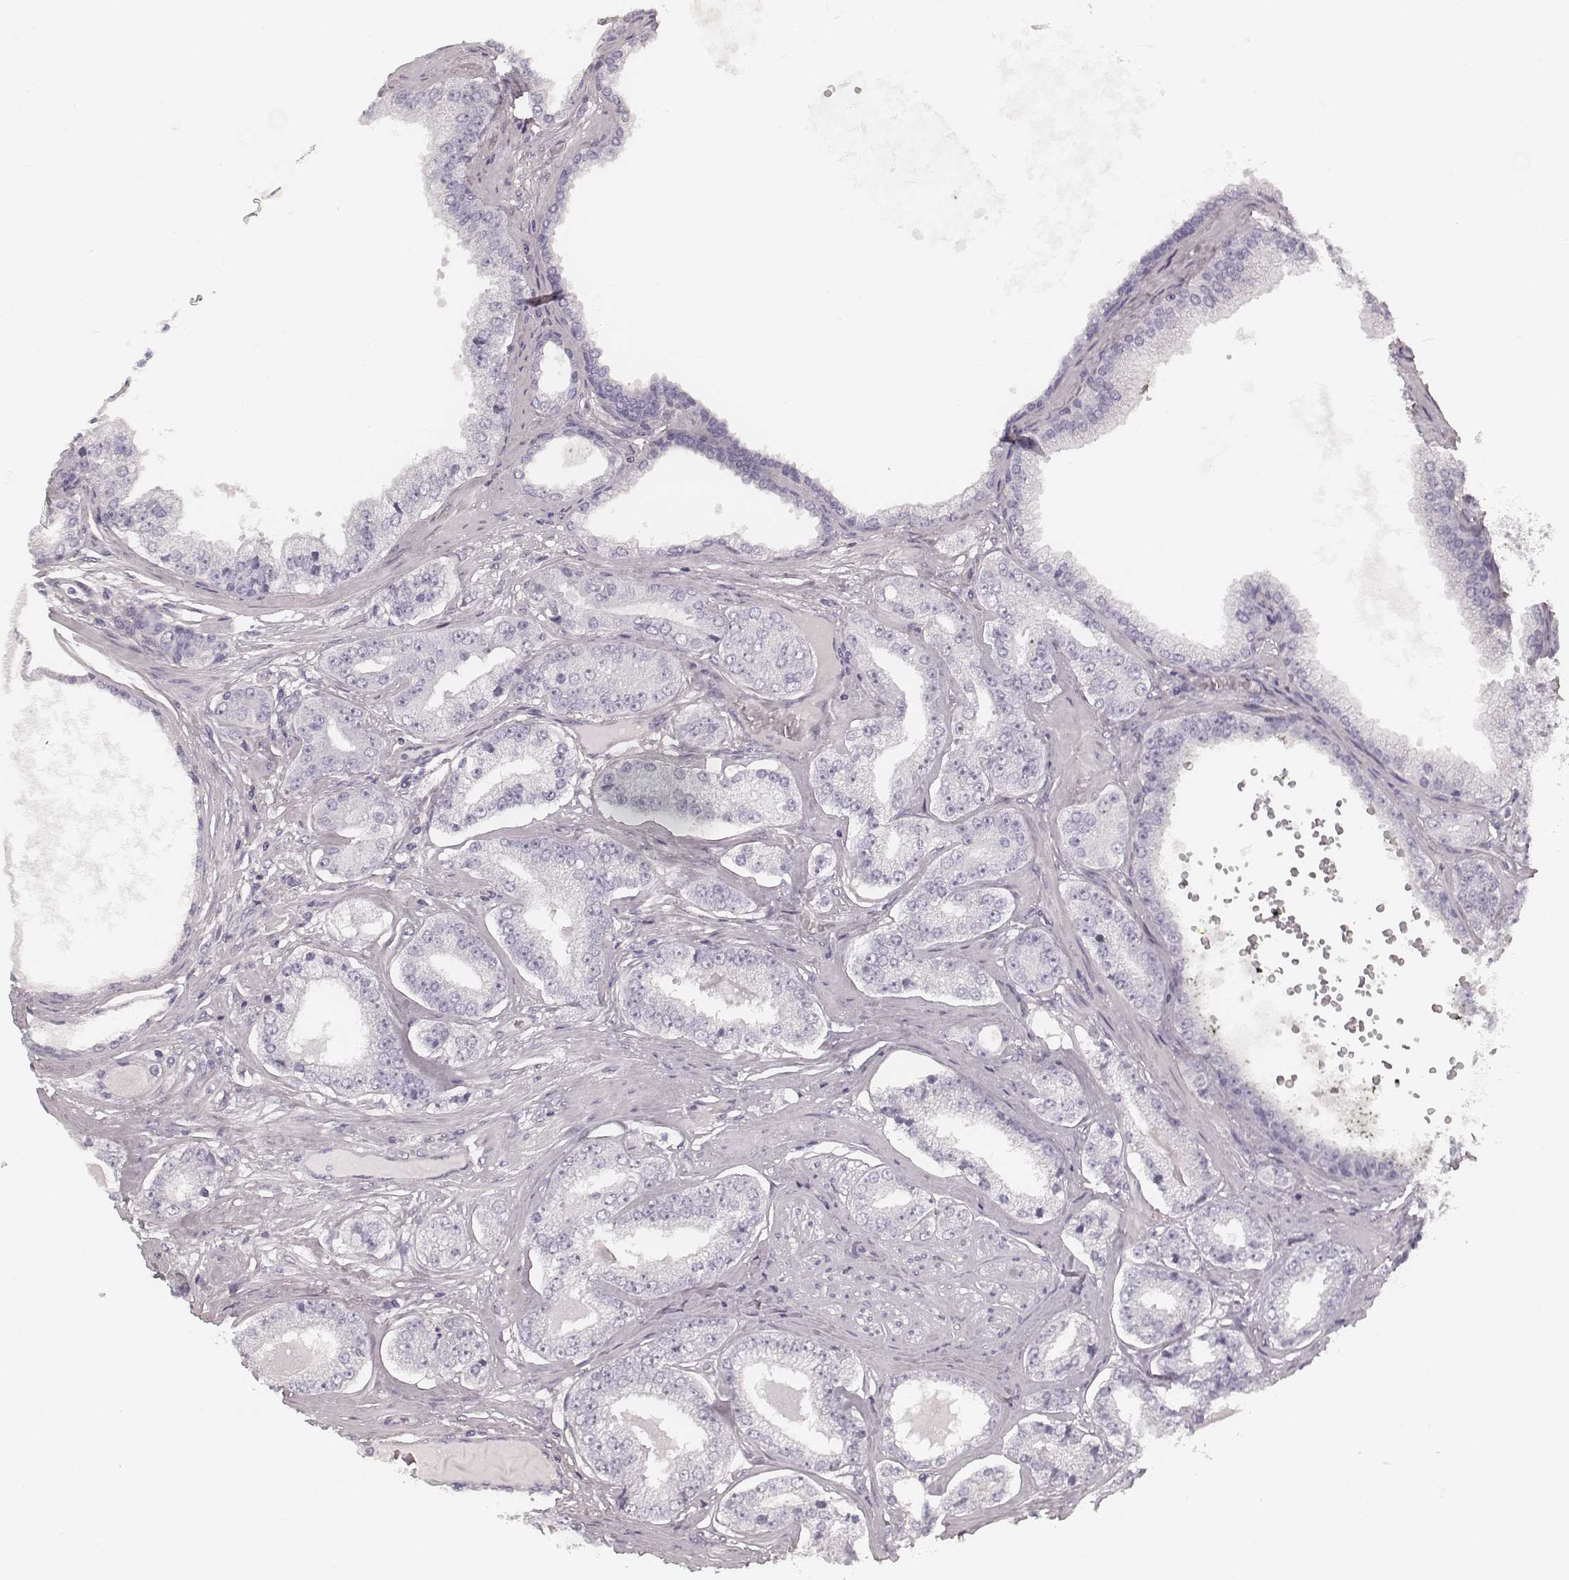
{"staining": {"intensity": "negative", "quantity": "none", "location": "none"}, "tissue": "prostate cancer", "cell_type": "Tumor cells", "image_type": "cancer", "snomed": [{"axis": "morphology", "description": "Adenocarcinoma, NOS"}, {"axis": "topography", "description": "Prostate"}], "caption": "An image of human adenocarcinoma (prostate) is negative for staining in tumor cells. (DAB (3,3'-diaminobenzidine) immunohistochemistry (IHC), high magnification).", "gene": "S100Z", "patient": {"sex": "male", "age": 64}}